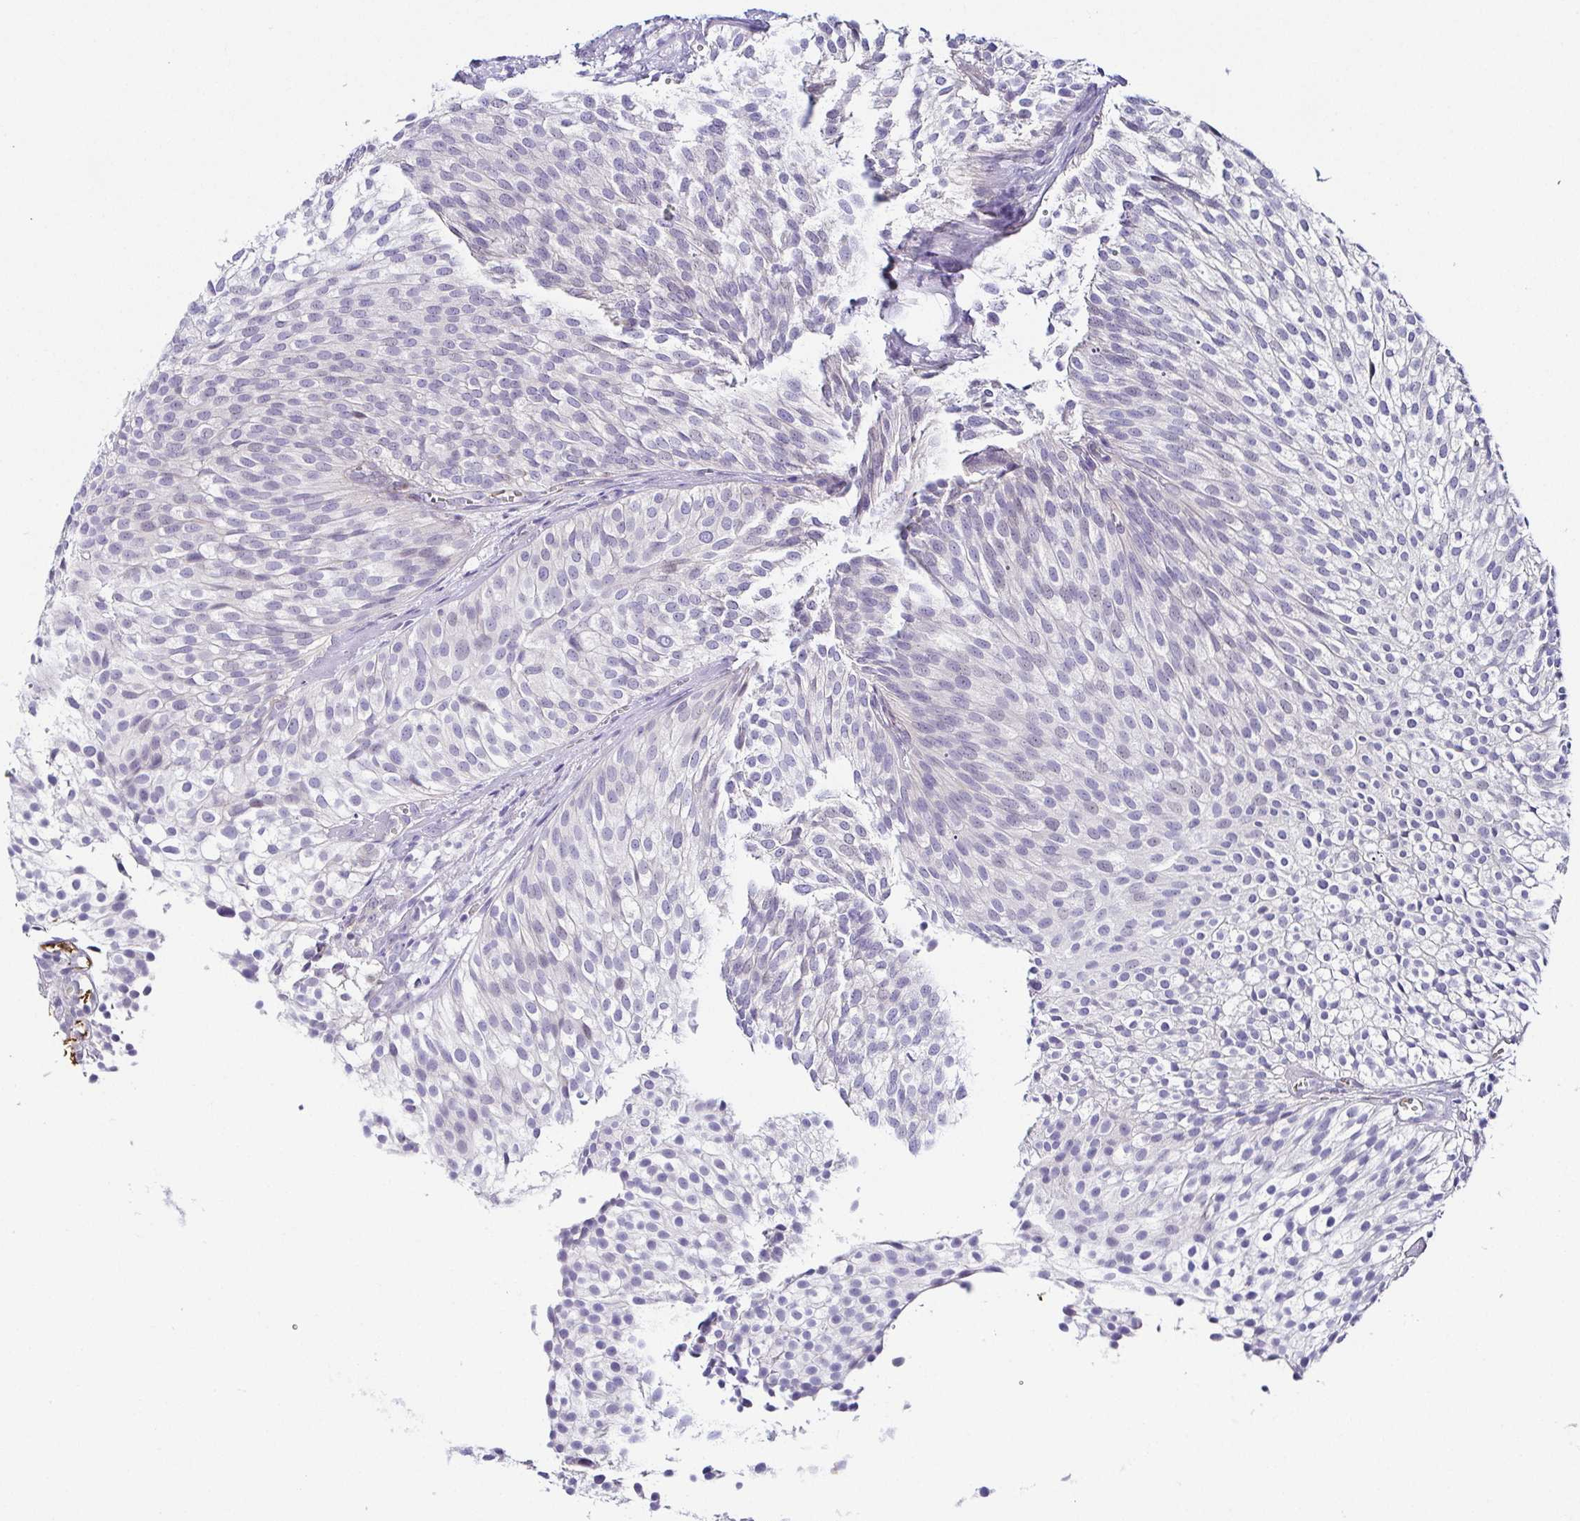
{"staining": {"intensity": "negative", "quantity": "none", "location": "none"}, "tissue": "urothelial cancer", "cell_type": "Tumor cells", "image_type": "cancer", "snomed": [{"axis": "morphology", "description": "Urothelial carcinoma, Low grade"}, {"axis": "topography", "description": "Urinary bladder"}], "caption": "Human urothelial cancer stained for a protein using immunohistochemistry shows no positivity in tumor cells.", "gene": "FAM162B", "patient": {"sex": "male", "age": 91}}